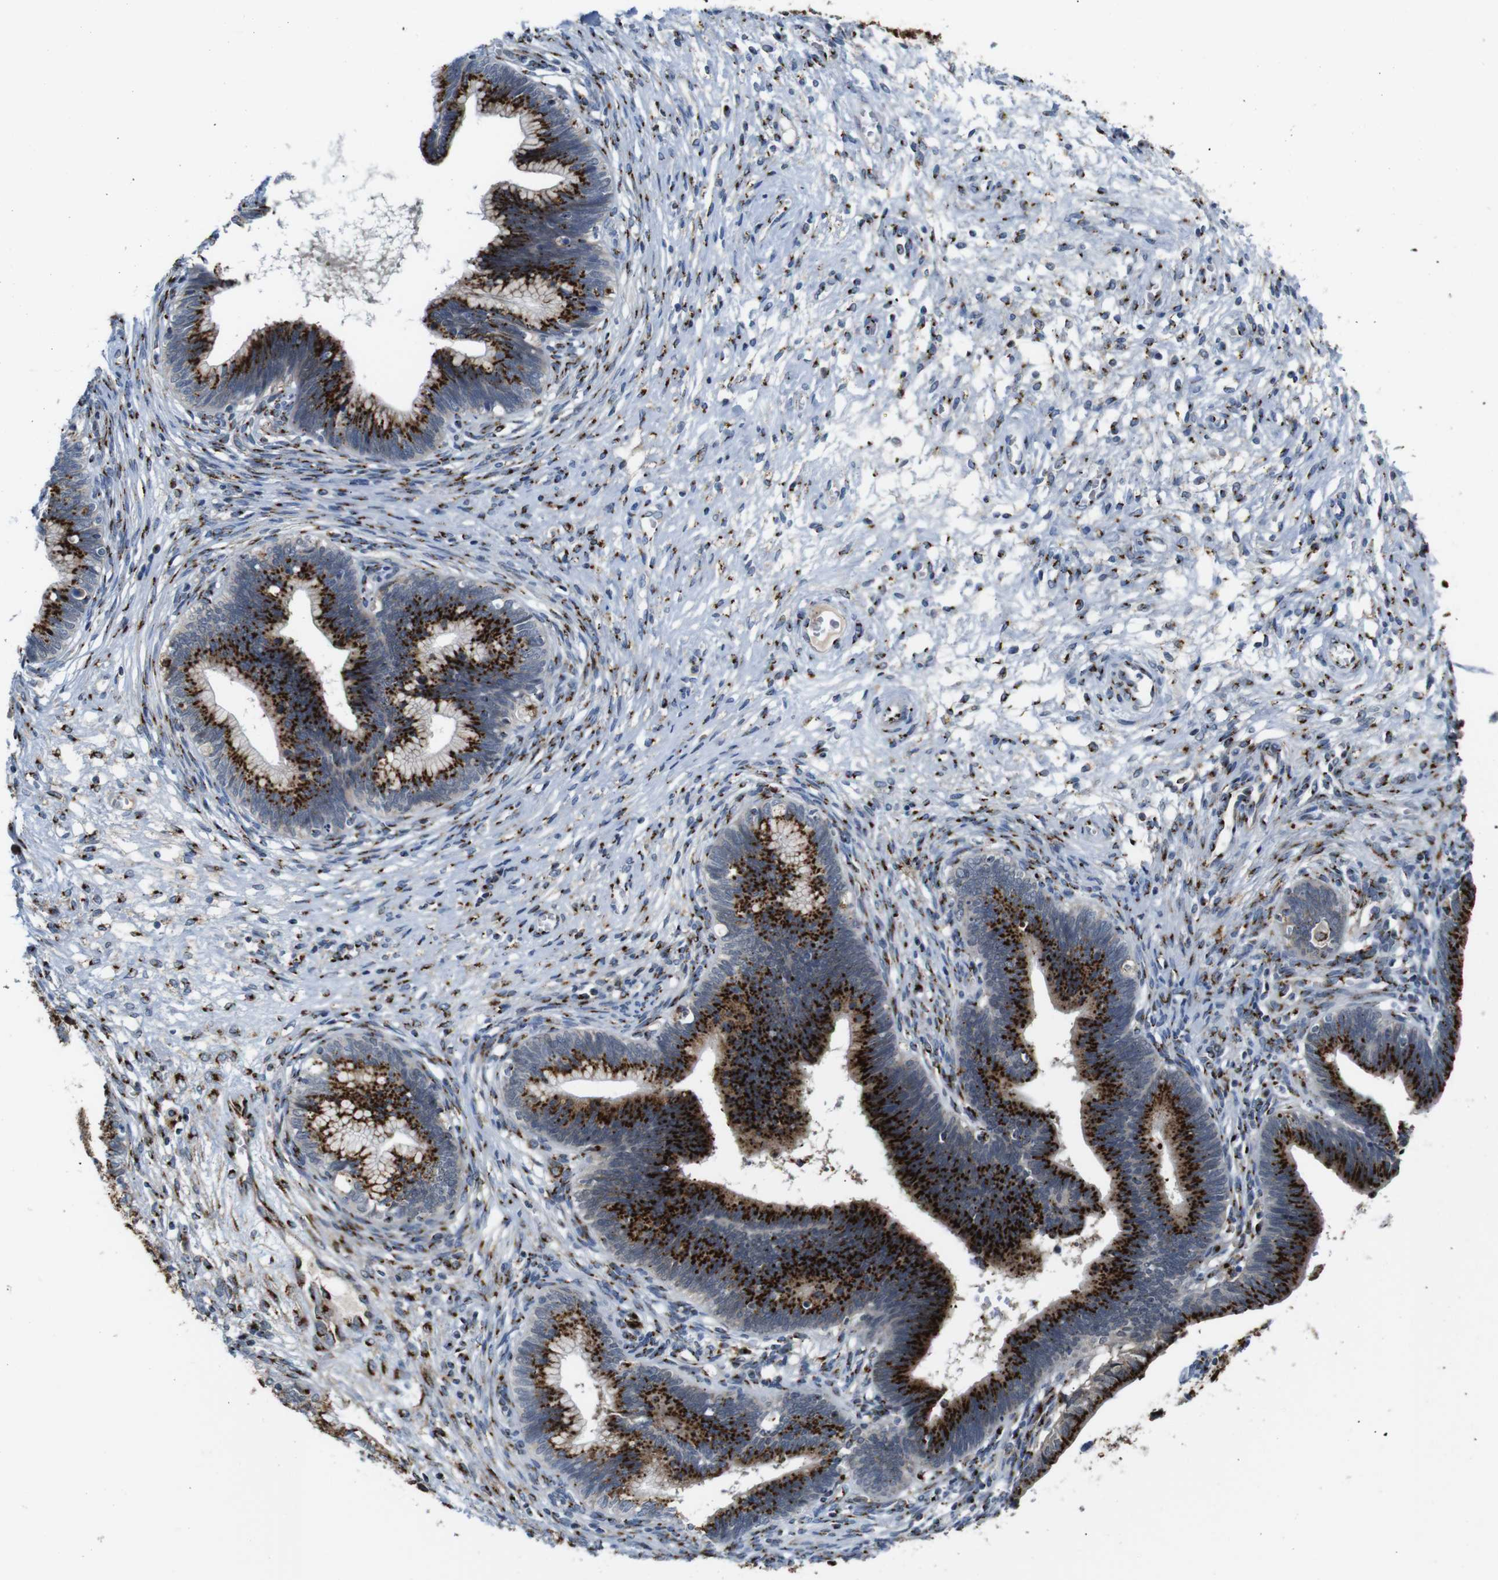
{"staining": {"intensity": "strong", "quantity": ">75%", "location": "cytoplasmic/membranous"}, "tissue": "cervical cancer", "cell_type": "Tumor cells", "image_type": "cancer", "snomed": [{"axis": "morphology", "description": "Adenocarcinoma, NOS"}, {"axis": "topography", "description": "Cervix"}], "caption": "This image demonstrates cervical adenocarcinoma stained with immunohistochemistry to label a protein in brown. The cytoplasmic/membranous of tumor cells show strong positivity for the protein. Nuclei are counter-stained blue.", "gene": "TGOLN2", "patient": {"sex": "female", "age": 44}}